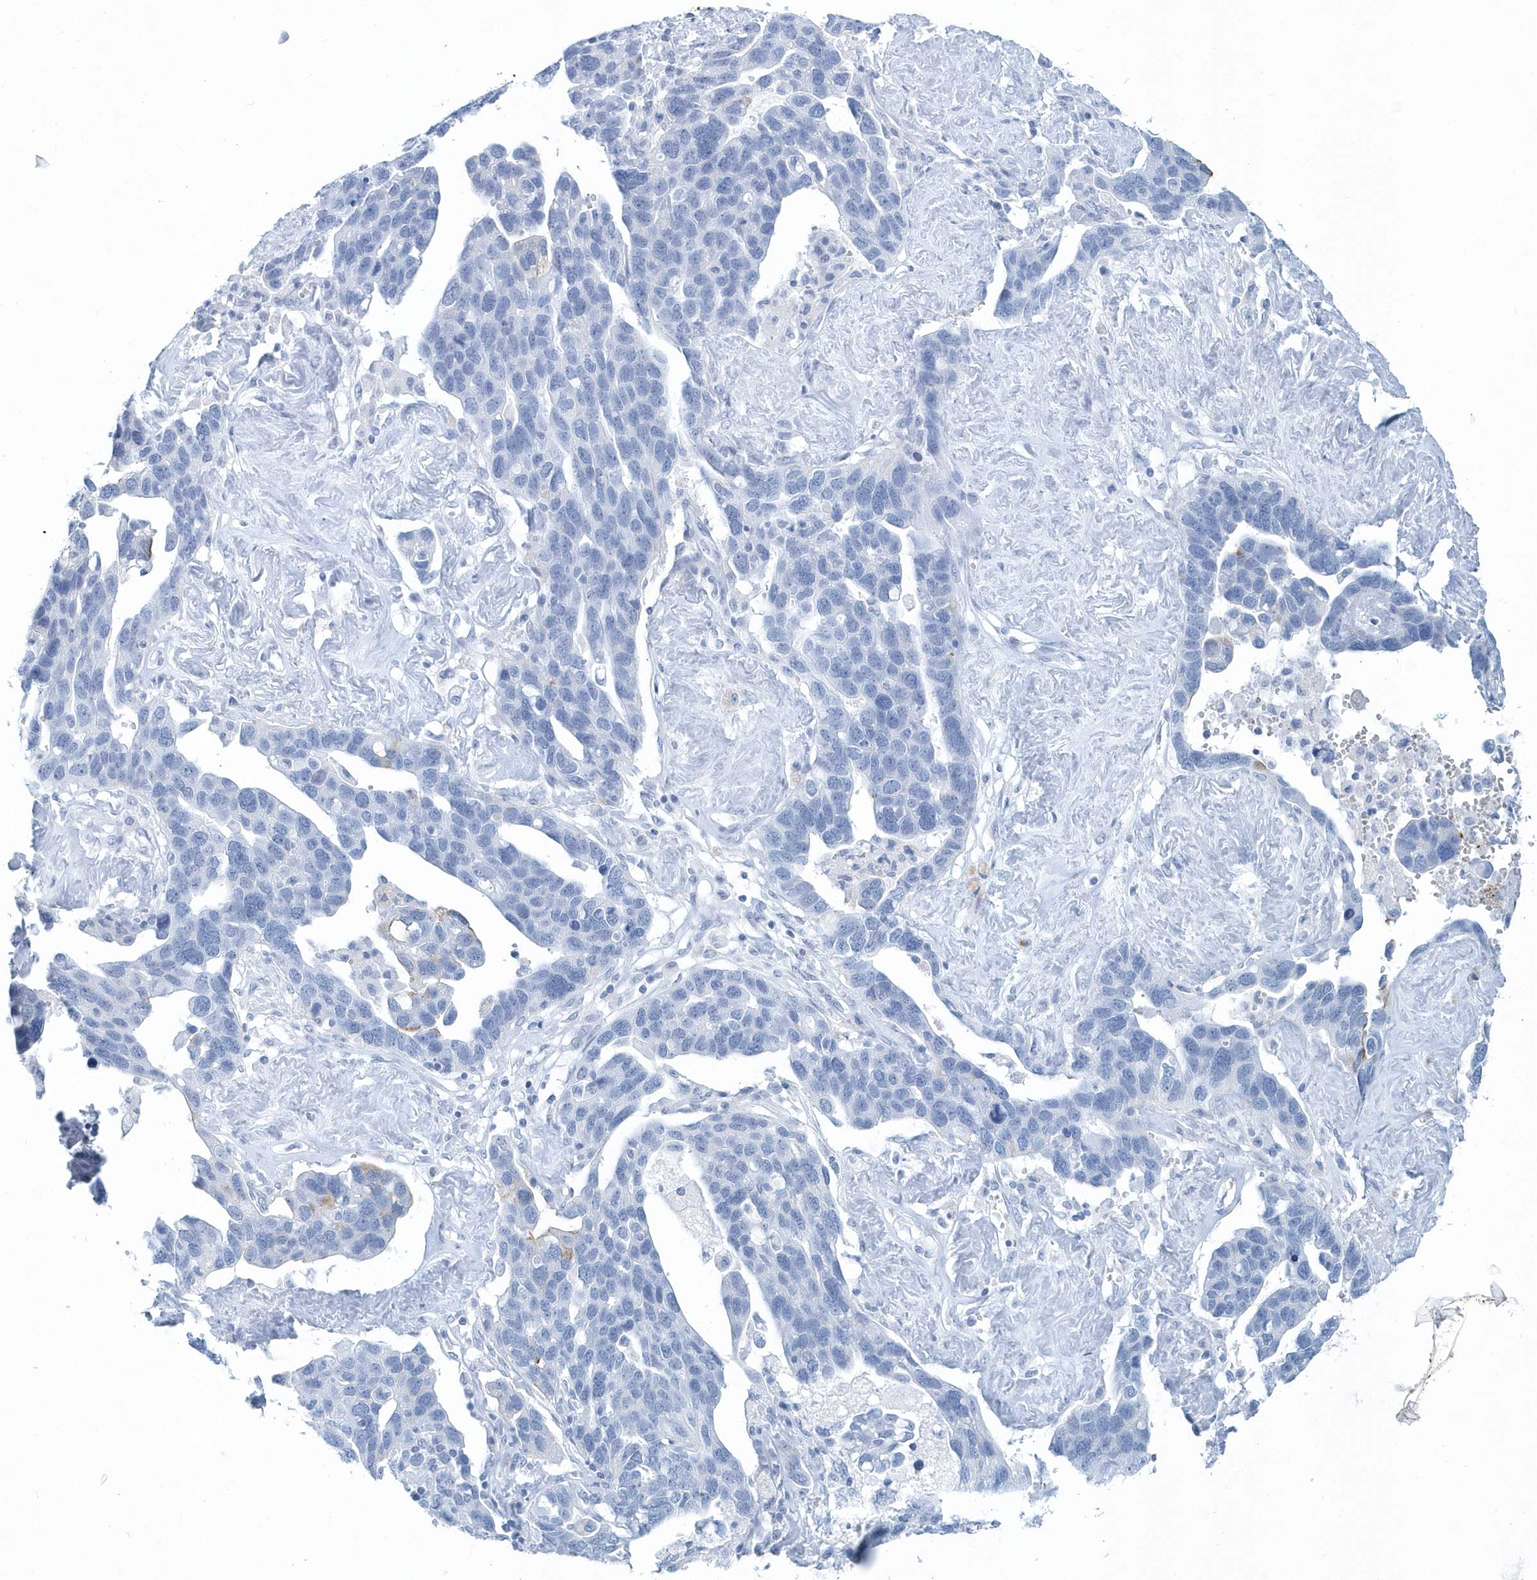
{"staining": {"intensity": "negative", "quantity": "none", "location": "none"}, "tissue": "ovarian cancer", "cell_type": "Tumor cells", "image_type": "cancer", "snomed": [{"axis": "morphology", "description": "Cystadenocarcinoma, serous, NOS"}, {"axis": "topography", "description": "Ovary"}], "caption": "Ovarian cancer (serous cystadenocarcinoma) was stained to show a protein in brown. There is no significant staining in tumor cells.", "gene": "PTPRO", "patient": {"sex": "female", "age": 54}}